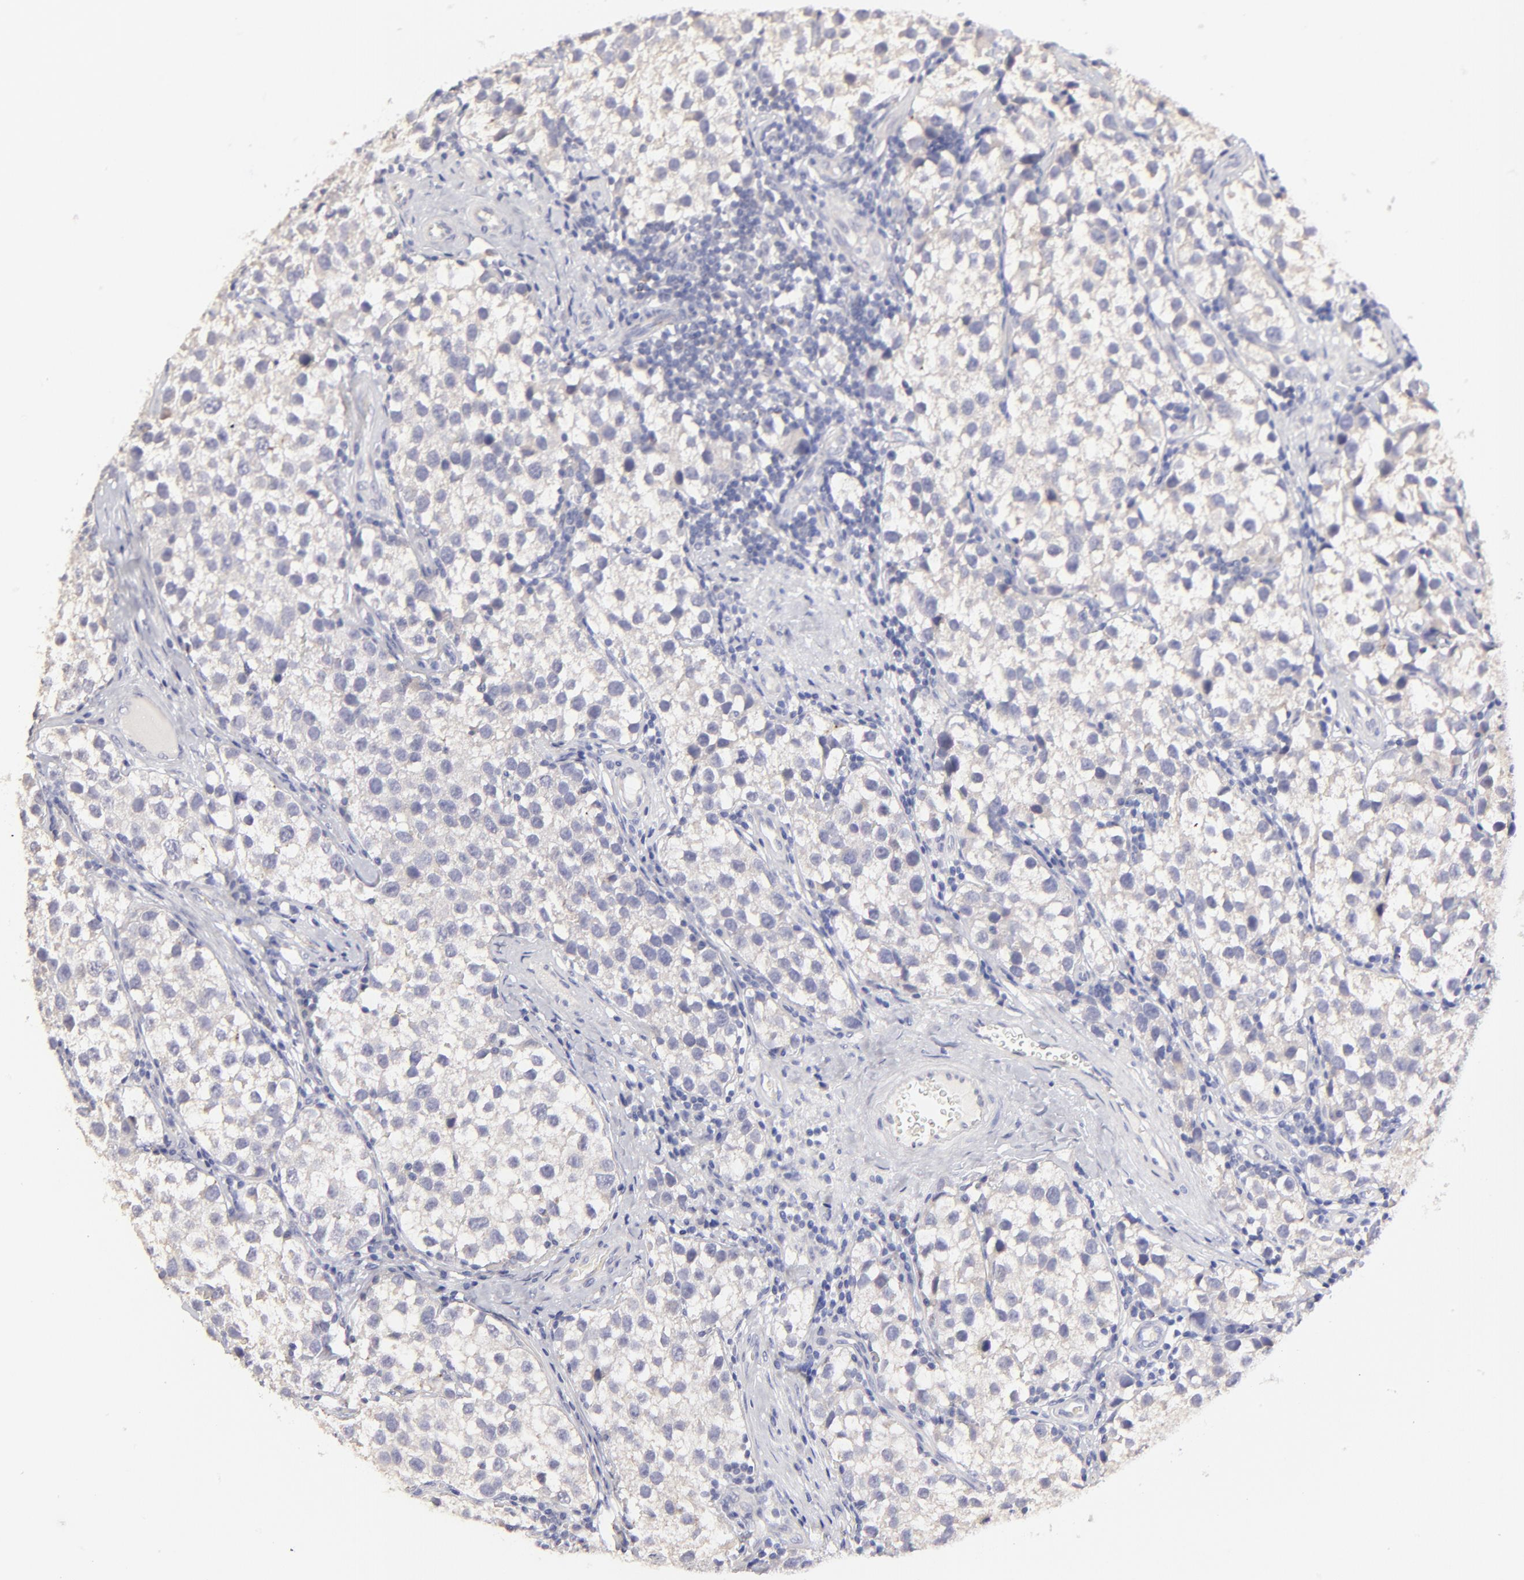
{"staining": {"intensity": "negative", "quantity": "none", "location": "none"}, "tissue": "testis cancer", "cell_type": "Tumor cells", "image_type": "cancer", "snomed": [{"axis": "morphology", "description": "Seminoma, NOS"}, {"axis": "topography", "description": "Testis"}], "caption": "Tumor cells show no significant expression in testis seminoma.", "gene": "BTG2", "patient": {"sex": "male", "age": 39}}